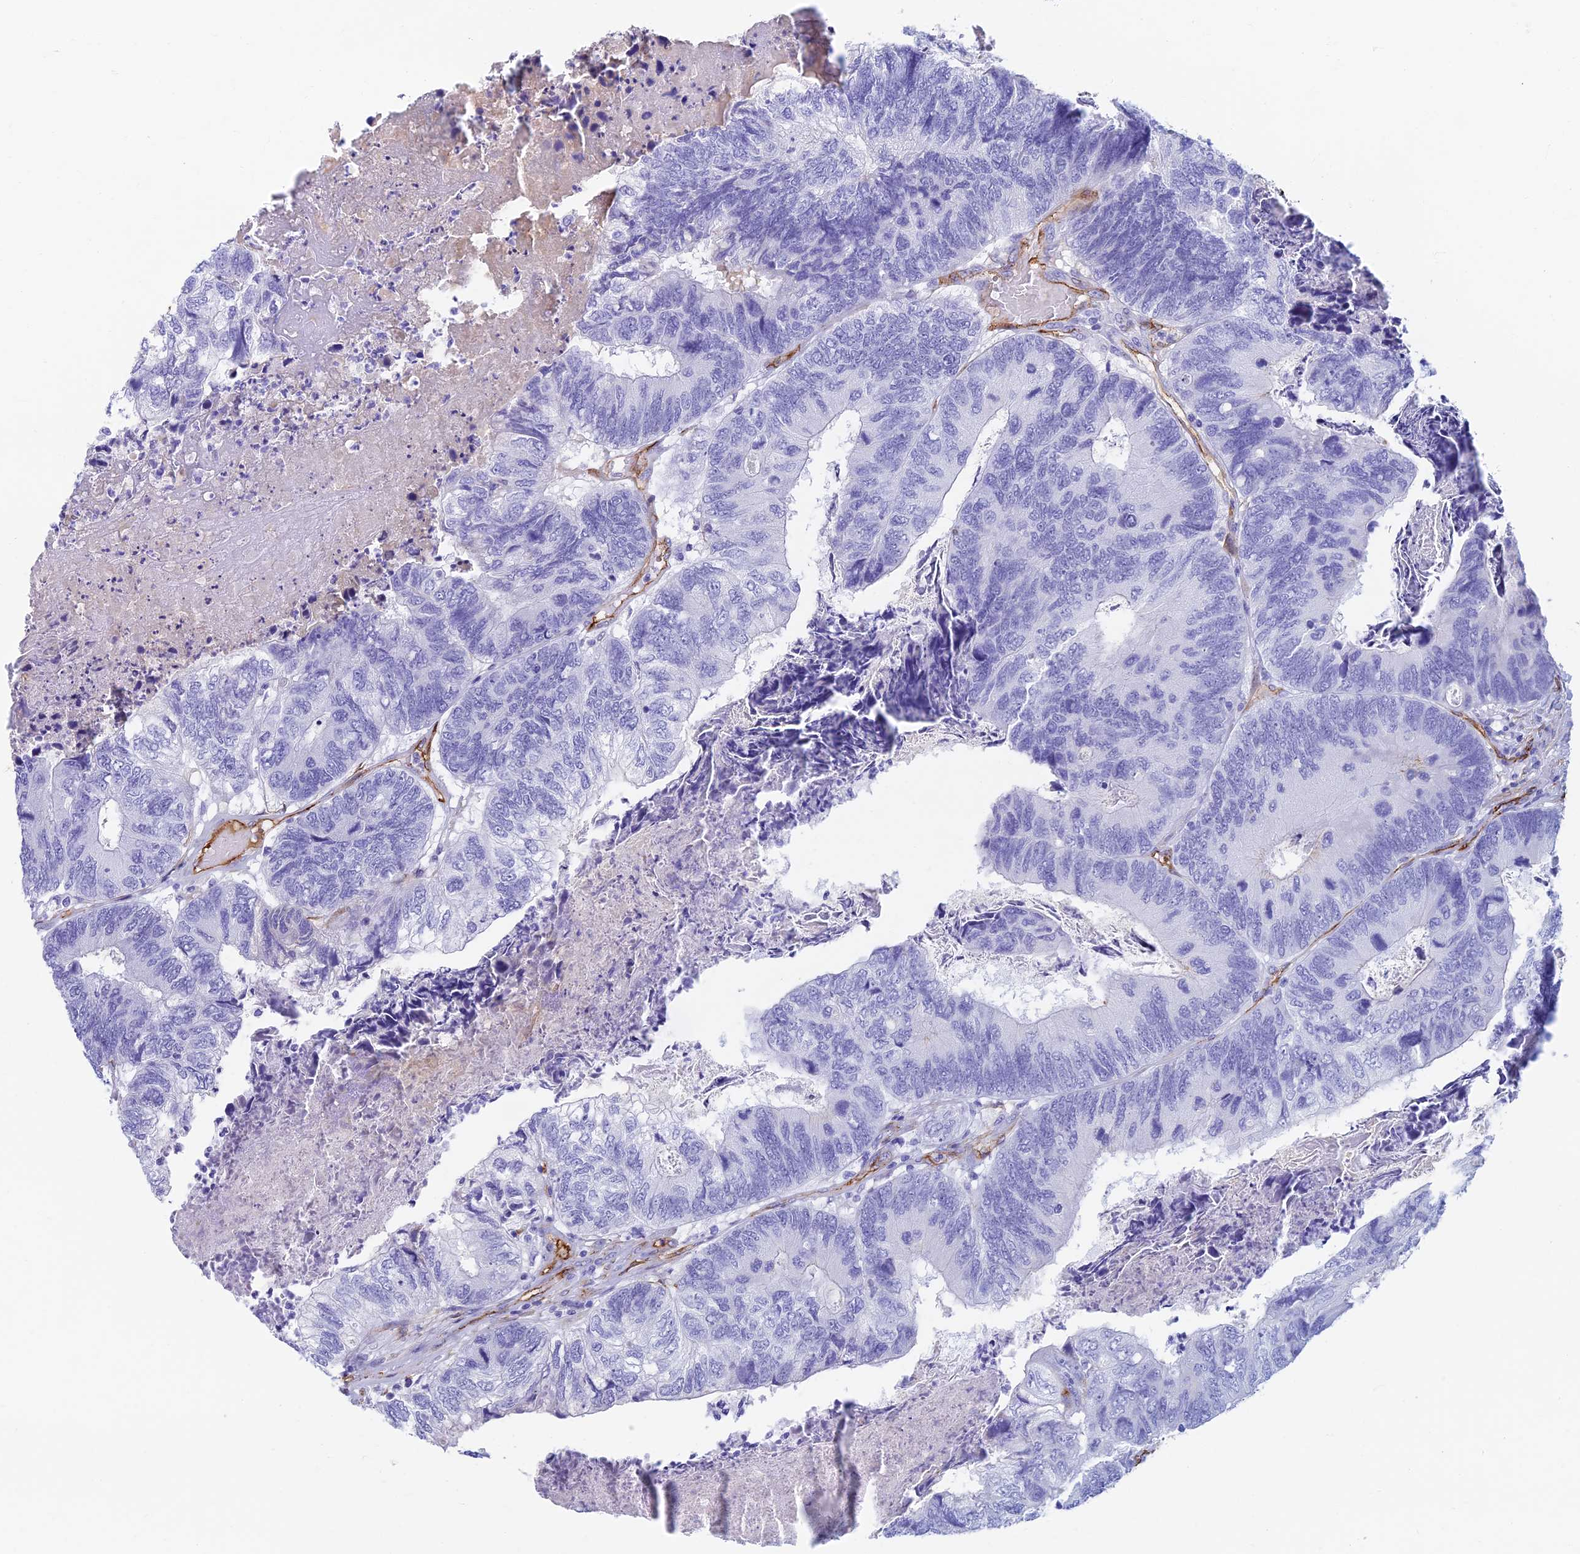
{"staining": {"intensity": "negative", "quantity": "none", "location": "none"}, "tissue": "colorectal cancer", "cell_type": "Tumor cells", "image_type": "cancer", "snomed": [{"axis": "morphology", "description": "Adenocarcinoma, NOS"}, {"axis": "topography", "description": "Colon"}], "caption": "The immunohistochemistry micrograph has no significant positivity in tumor cells of colorectal cancer (adenocarcinoma) tissue.", "gene": "ETFRF1", "patient": {"sex": "female", "age": 67}}